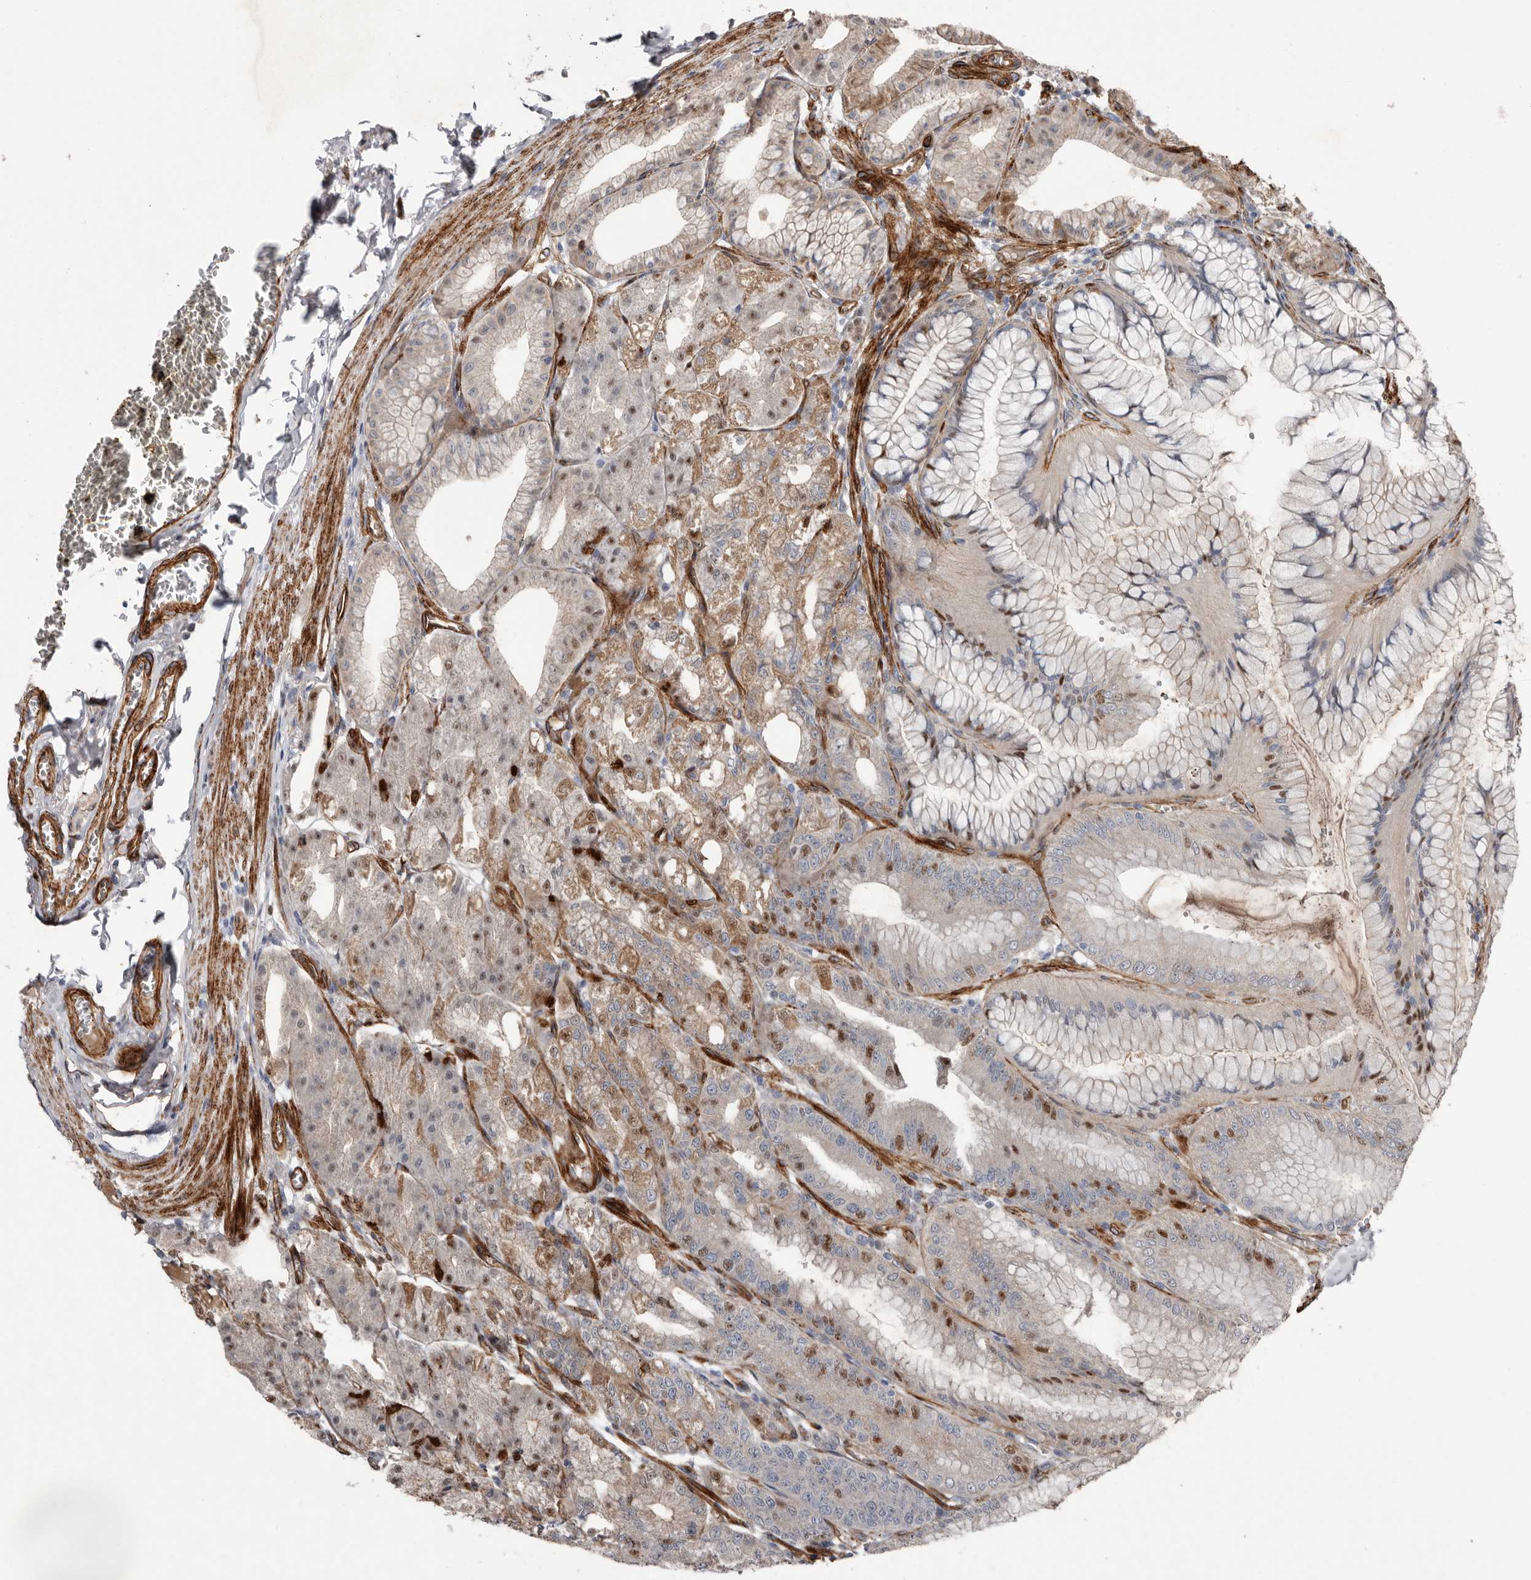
{"staining": {"intensity": "moderate", "quantity": "25%-75%", "location": "cytoplasmic/membranous,nuclear"}, "tissue": "stomach", "cell_type": "Glandular cells", "image_type": "normal", "snomed": [{"axis": "morphology", "description": "Normal tissue, NOS"}, {"axis": "topography", "description": "Stomach, lower"}], "caption": "Protein expression analysis of normal stomach shows moderate cytoplasmic/membranous,nuclear staining in about 25%-75% of glandular cells. (DAB = brown stain, brightfield microscopy at high magnification).", "gene": "RANBP17", "patient": {"sex": "male", "age": 71}}